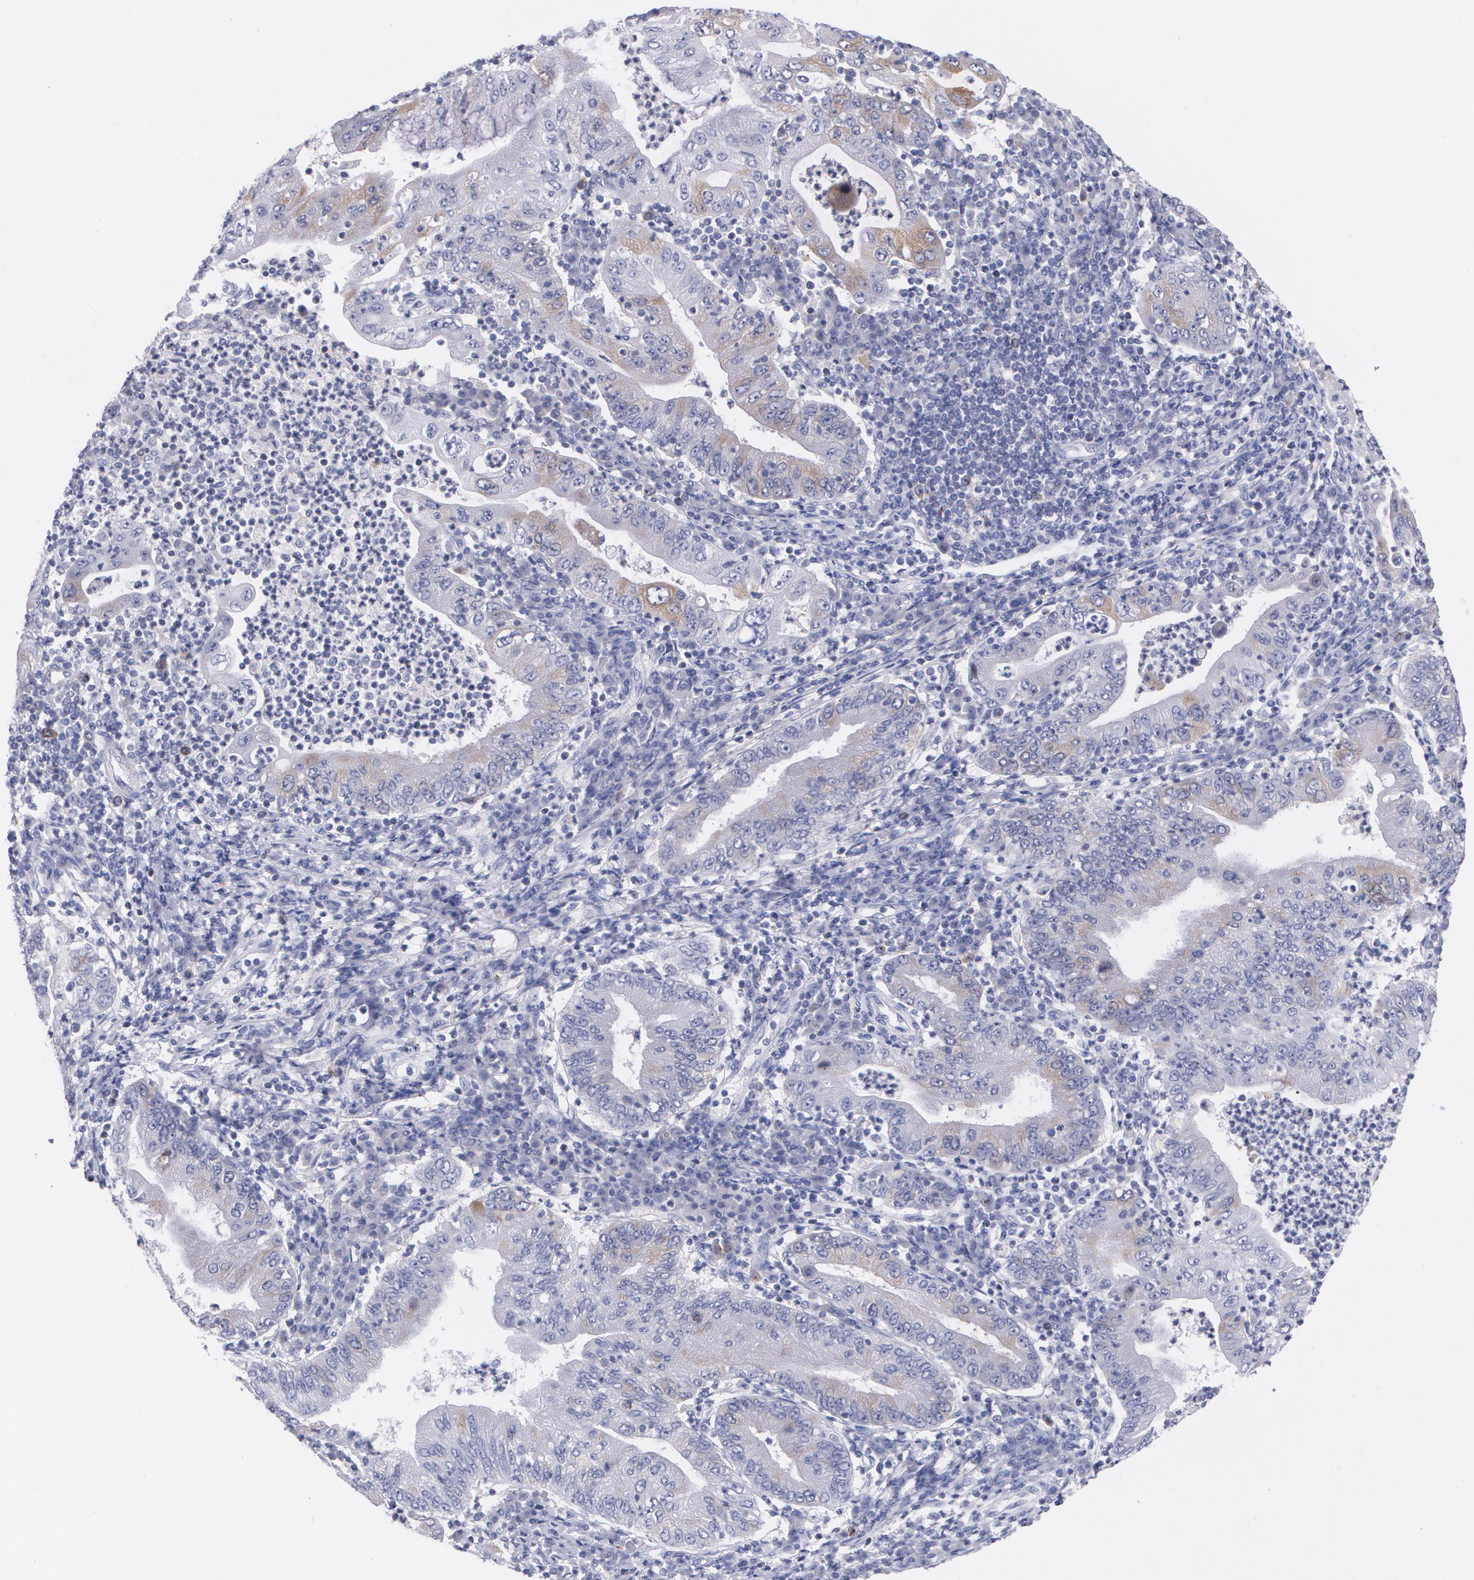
{"staining": {"intensity": "weak", "quantity": "<25%", "location": "cytoplasmic/membranous"}, "tissue": "stomach cancer", "cell_type": "Tumor cells", "image_type": "cancer", "snomed": [{"axis": "morphology", "description": "Normal tissue, NOS"}, {"axis": "morphology", "description": "Adenocarcinoma, NOS"}, {"axis": "topography", "description": "Esophagus"}, {"axis": "topography", "description": "Stomach, upper"}, {"axis": "topography", "description": "Peripheral nerve tissue"}], "caption": "A micrograph of stomach cancer stained for a protein demonstrates no brown staining in tumor cells.", "gene": "HMMR", "patient": {"sex": "male", "age": 62}}